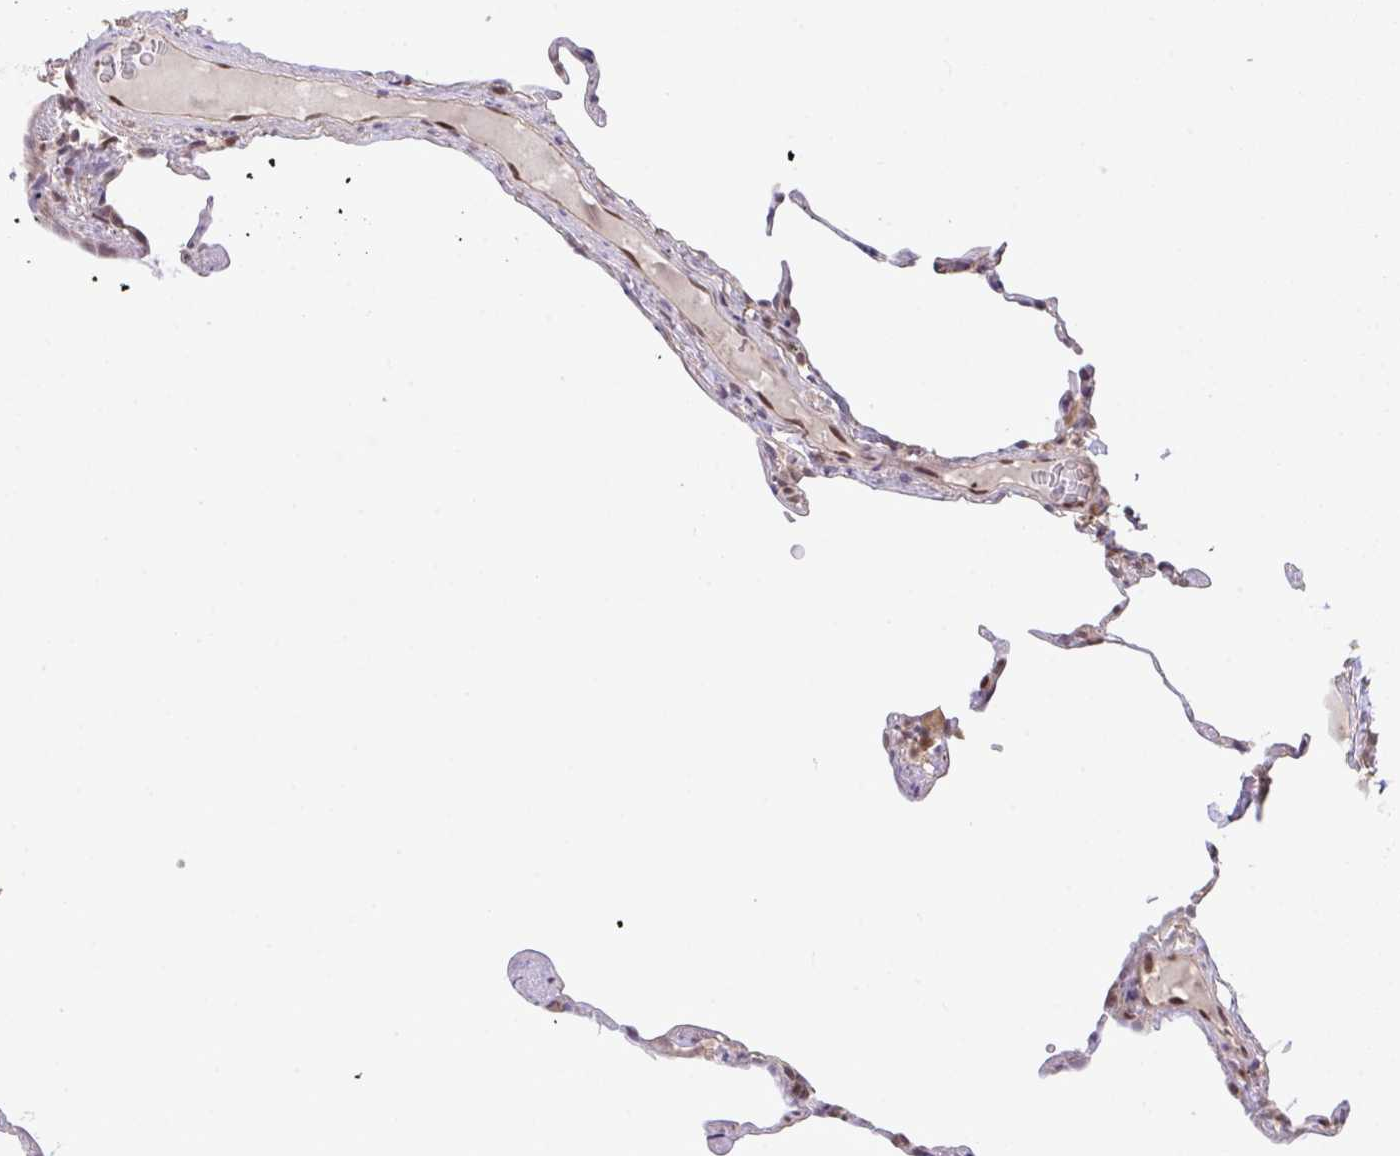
{"staining": {"intensity": "moderate", "quantity": "25%-75%", "location": "cytoplasmic/membranous,nuclear"}, "tissue": "lung", "cell_type": "Alveolar cells", "image_type": "normal", "snomed": [{"axis": "morphology", "description": "Normal tissue, NOS"}, {"axis": "topography", "description": "Lung"}], "caption": "This histopathology image displays immunohistochemistry staining of benign human lung, with medium moderate cytoplasmic/membranous,nuclear positivity in approximately 25%-75% of alveolar cells.", "gene": "C12orf57", "patient": {"sex": "female", "age": 57}}